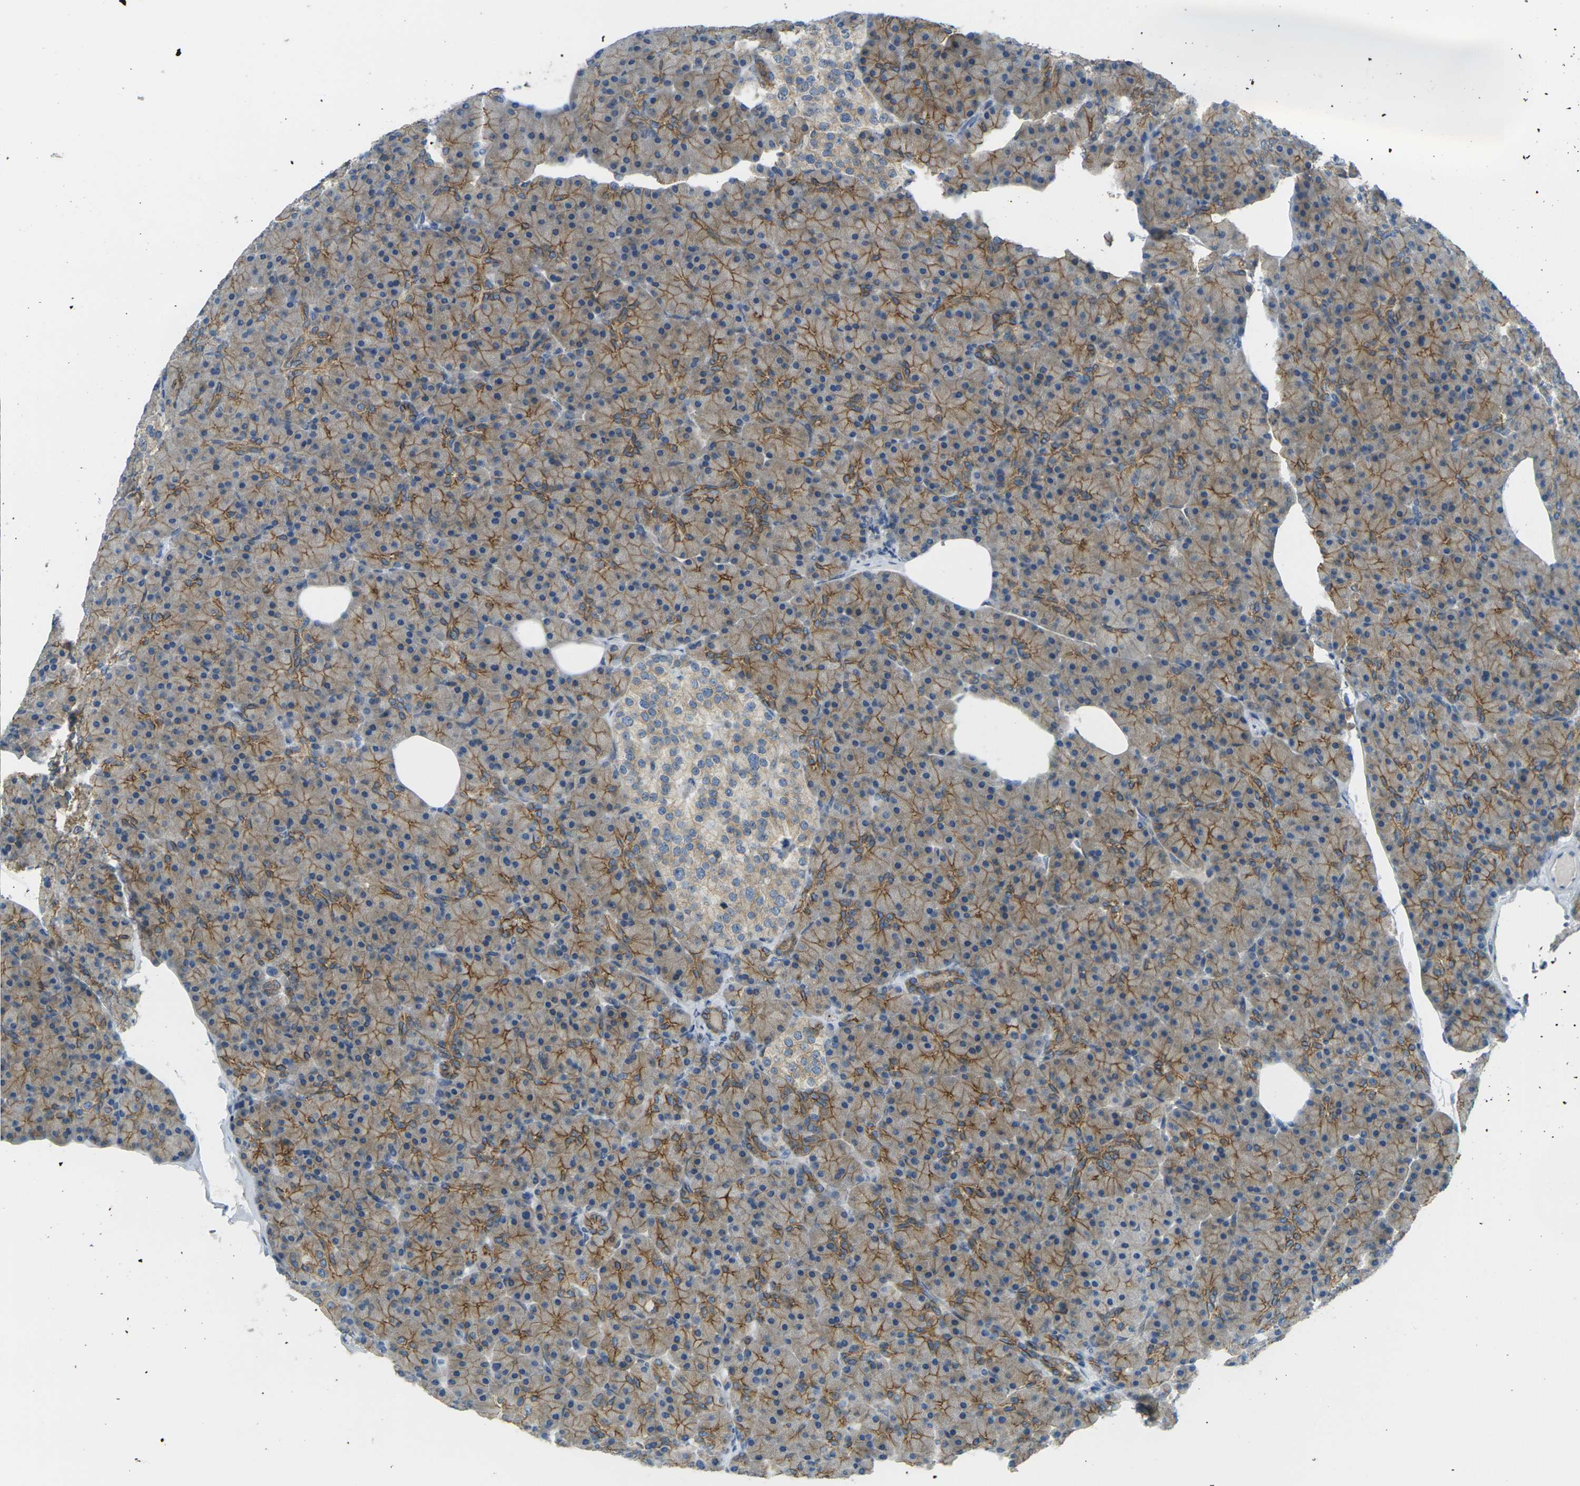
{"staining": {"intensity": "moderate", "quantity": ">75%", "location": "cytoplasmic/membranous"}, "tissue": "pancreas", "cell_type": "Exocrine glandular cells", "image_type": "normal", "snomed": [{"axis": "morphology", "description": "Normal tissue, NOS"}, {"axis": "topography", "description": "Pancreas"}], "caption": "An immunohistochemistry (IHC) image of normal tissue is shown. Protein staining in brown highlights moderate cytoplasmic/membranous positivity in pancreas within exocrine glandular cells. (Stains: DAB in brown, nuclei in blue, Microscopy: brightfield microscopy at high magnification).", "gene": "RHBDD1", "patient": {"sex": "female", "age": 43}}